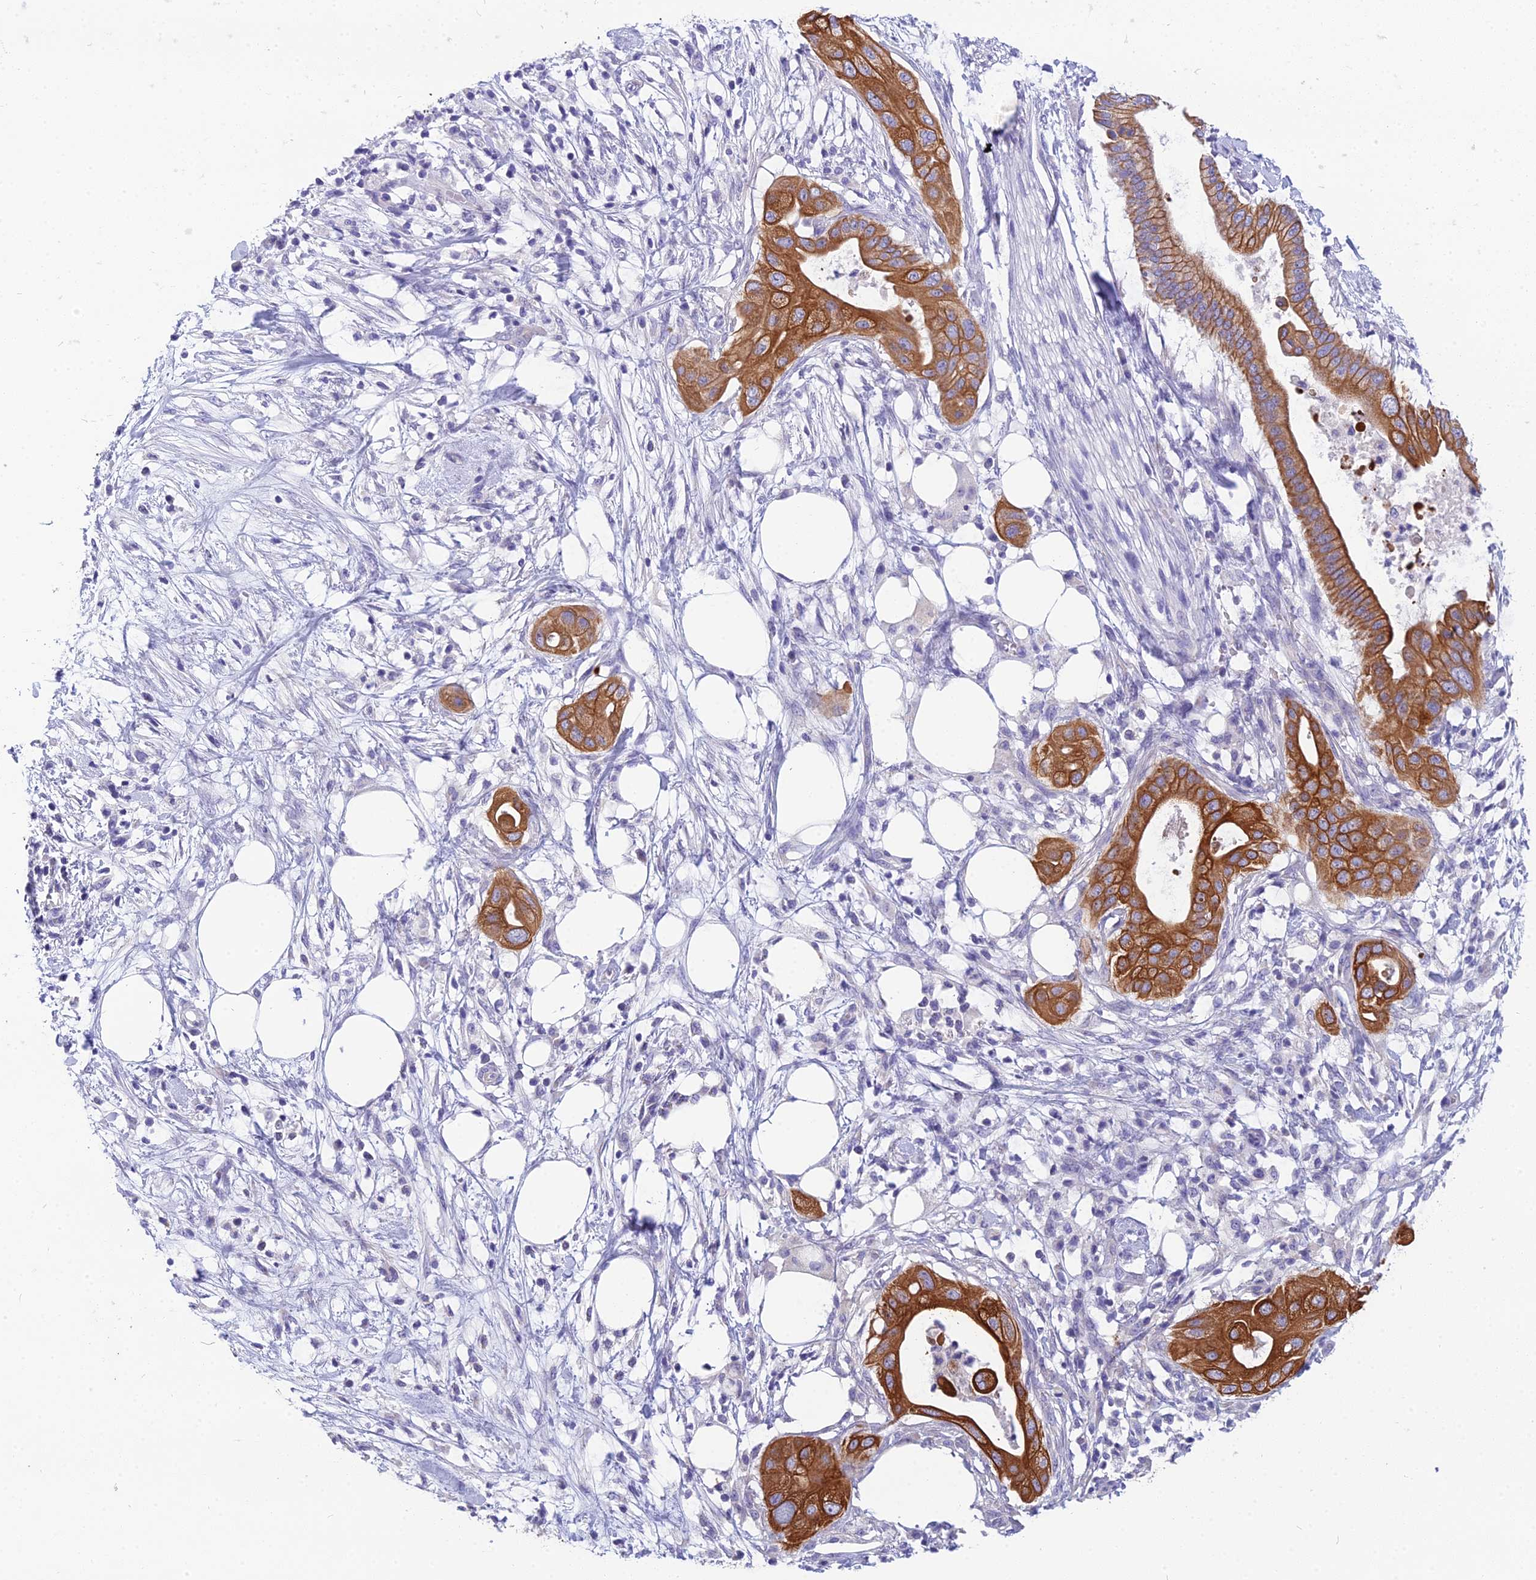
{"staining": {"intensity": "strong", "quantity": ">75%", "location": "cytoplasmic/membranous"}, "tissue": "pancreatic cancer", "cell_type": "Tumor cells", "image_type": "cancer", "snomed": [{"axis": "morphology", "description": "Adenocarcinoma, NOS"}, {"axis": "topography", "description": "Pancreas"}], "caption": "Immunohistochemical staining of human adenocarcinoma (pancreatic) exhibits strong cytoplasmic/membranous protein staining in approximately >75% of tumor cells.", "gene": "RBM41", "patient": {"sex": "male", "age": 68}}